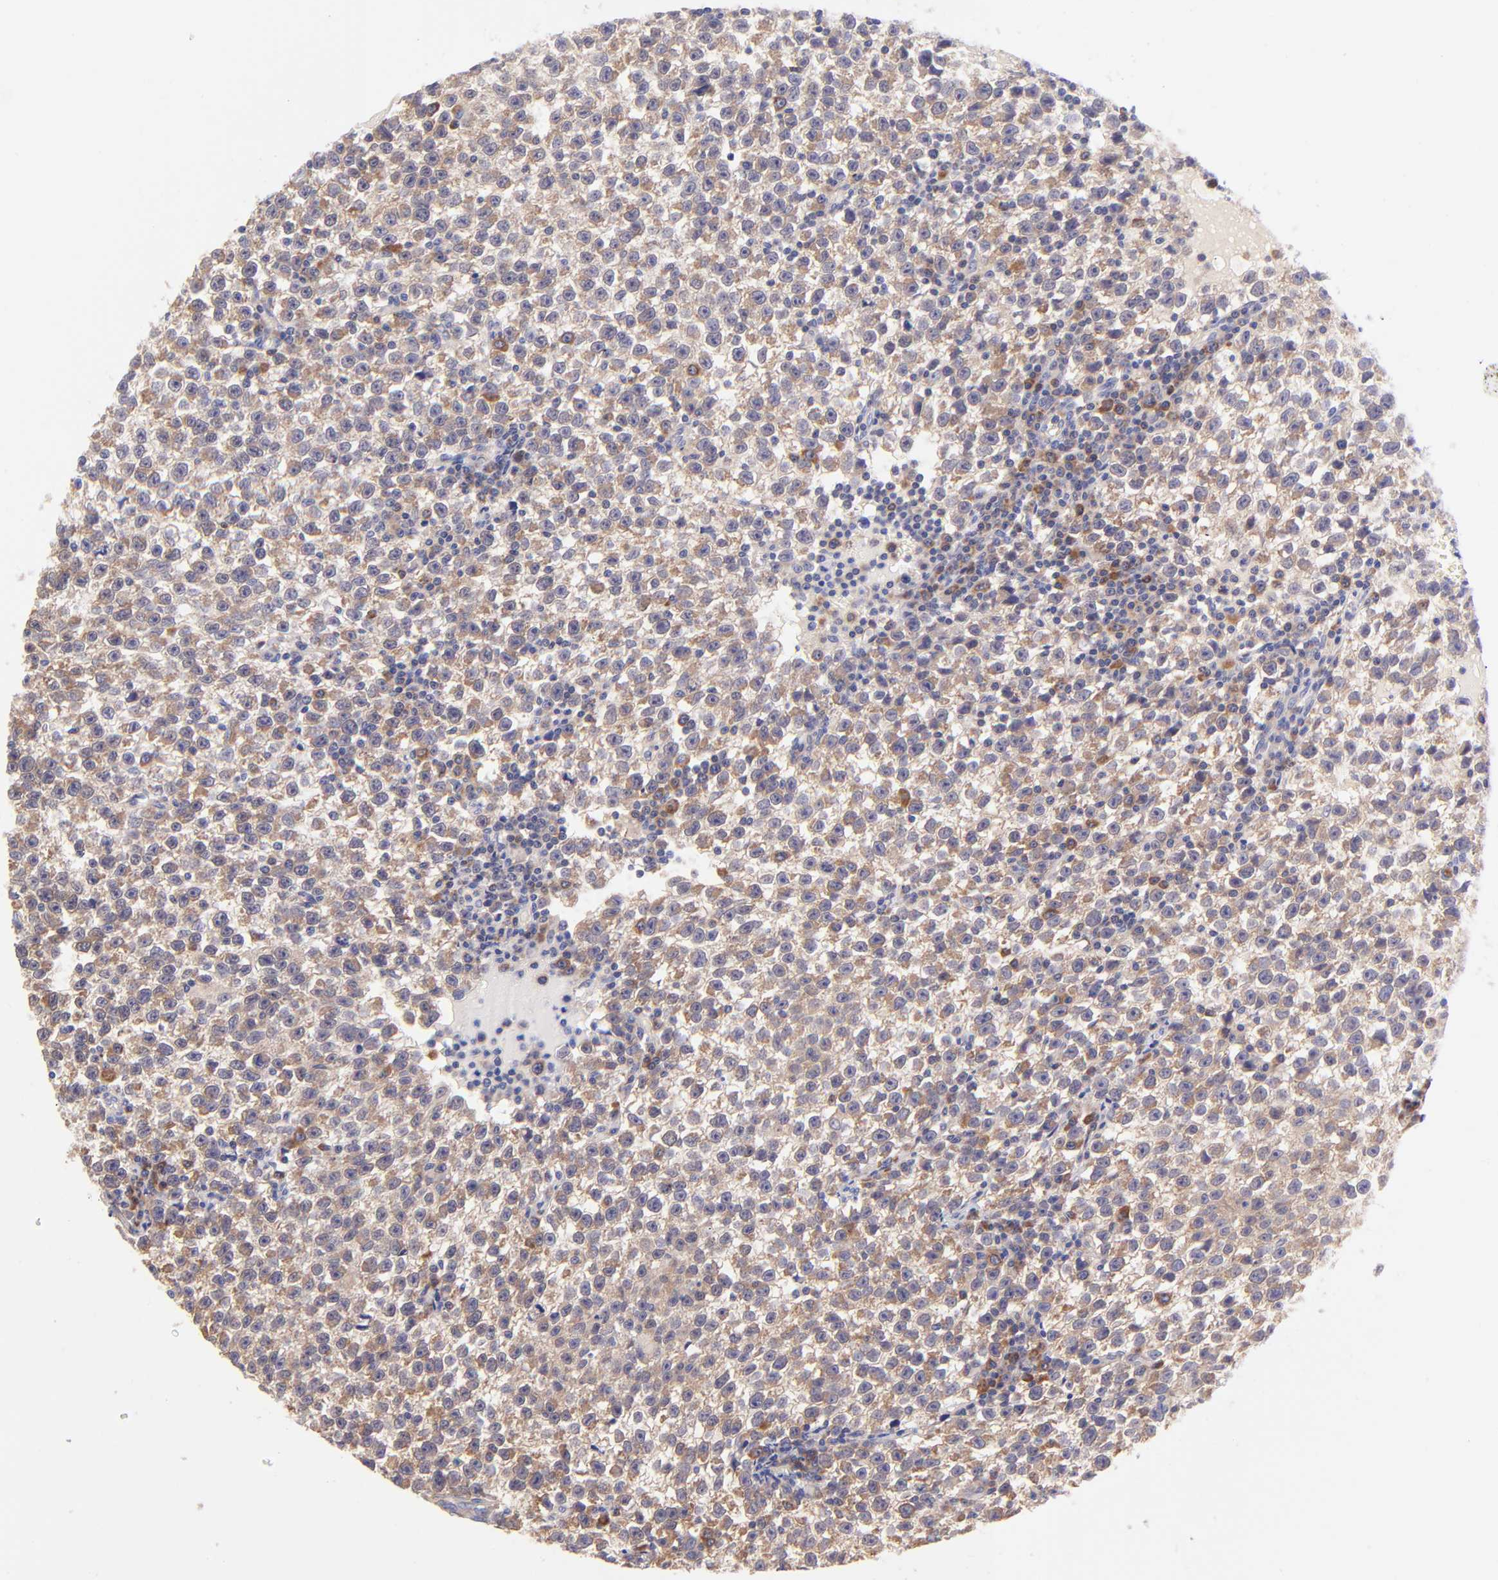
{"staining": {"intensity": "moderate", "quantity": ">75%", "location": "cytoplasmic/membranous"}, "tissue": "testis cancer", "cell_type": "Tumor cells", "image_type": "cancer", "snomed": [{"axis": "morphology", "description": "Seminoma, NOS"}, {"axis": "topography", "description": "Testis"}], "caption": "Moderate cytoplasmic/membranous positivity for a protein is identified in about >75% of tumor cells of testis seminoma using immunohistochemistry (IHC).", "gene": "RPL11", "patient": {"sex": "male", "age": 35}}